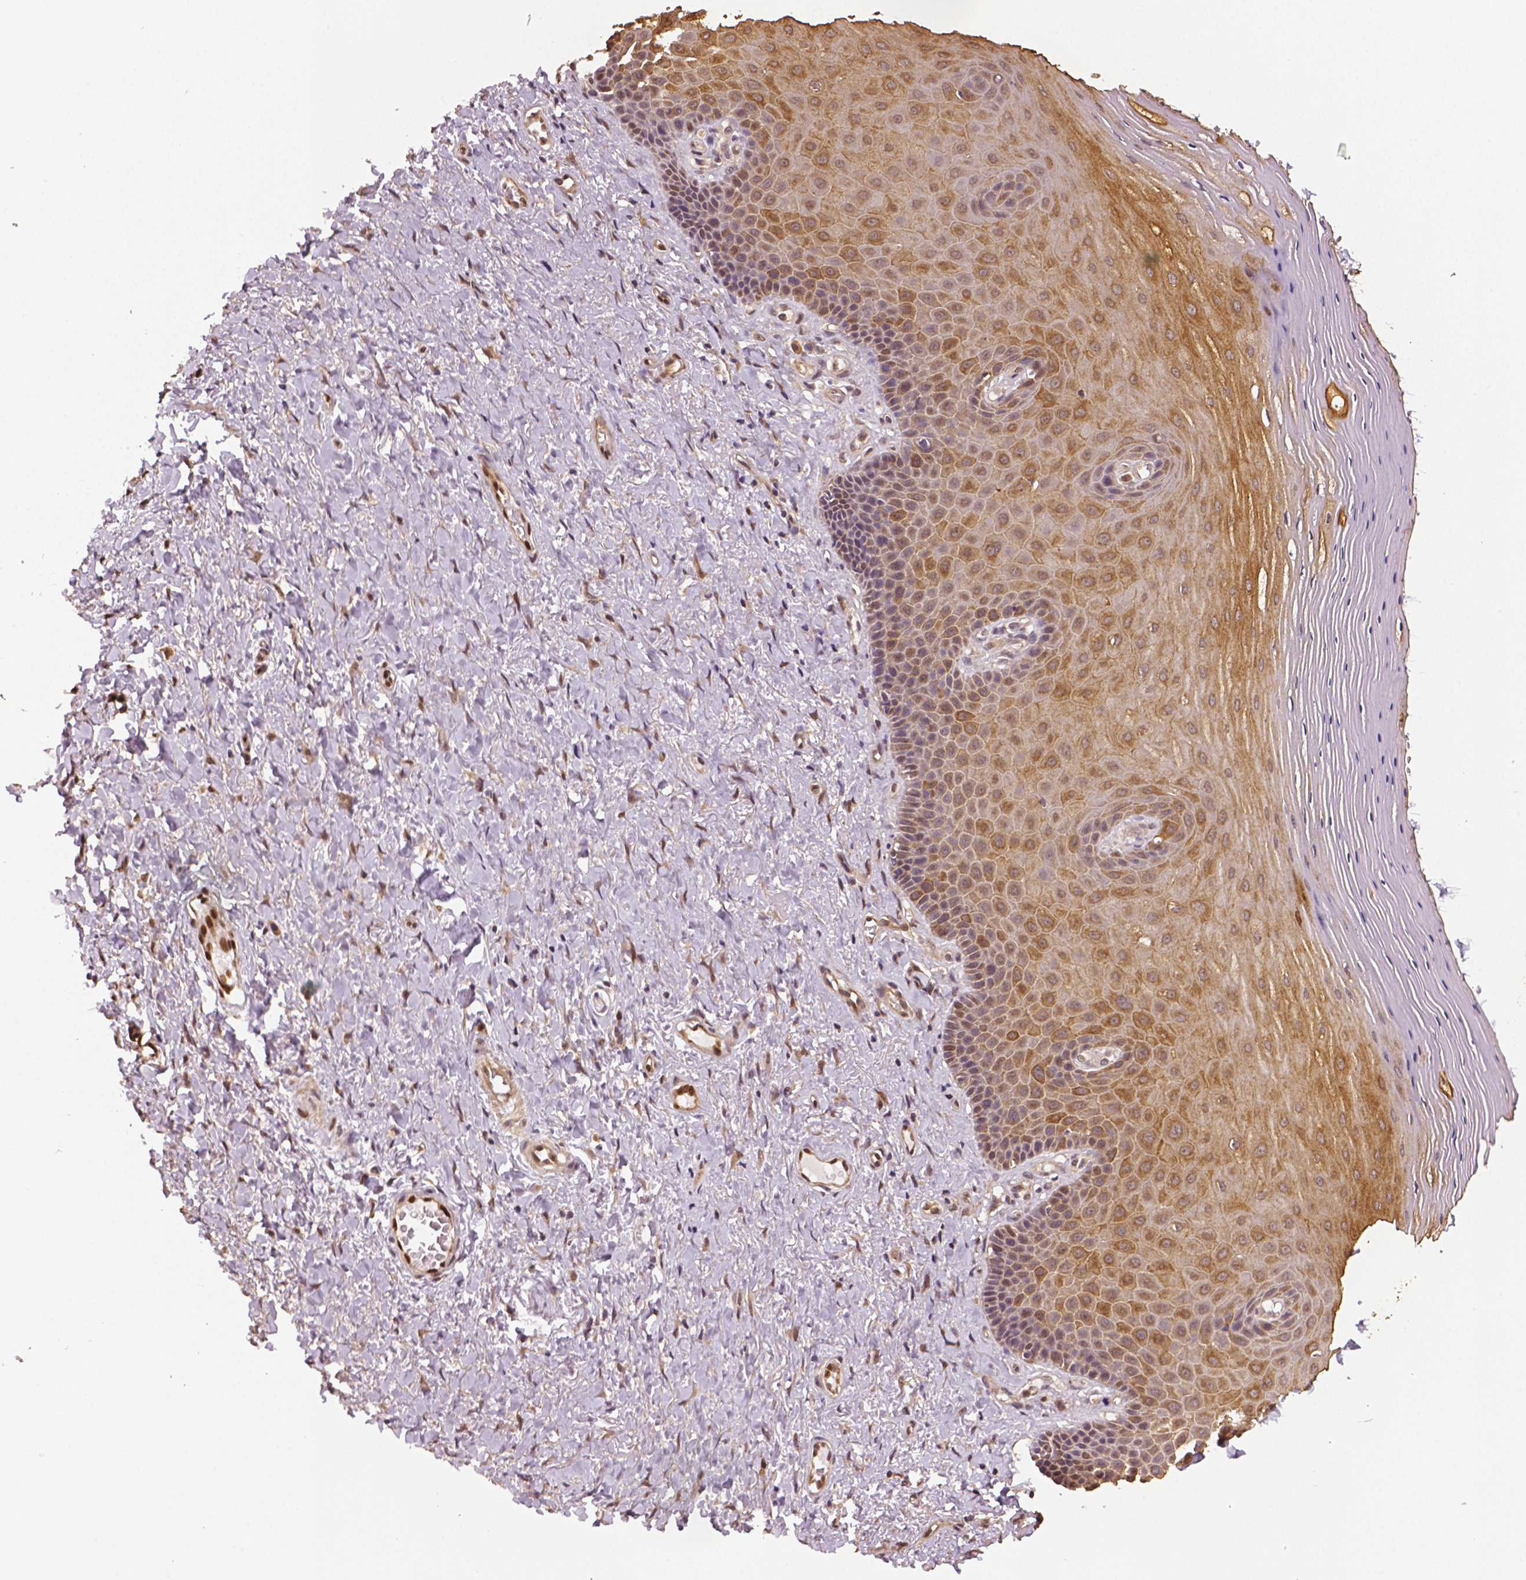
{"staining": {"intensity": "moderate", "quantity": ">75%", "location": "cytoplasmic/membranous"}, "tissue": "vagina", "cell_type": "Squamous epithelial cells", "image_type": "normal", "snomed": [{"axis": "morphology", "description": "Normal tissue, NOS"}, {"axis": "topography", "description": "Vagina"}], "caption": "Protein analysis of normal vagina exhibits moderate cytoplasmic/membranous expression in about >75% of squamous epithelial cells. (DAB IHC, brown staining for protein, blue staining for nuclei).", "gene": "STAT3", "patient": {"sex": "female", "age": 83}}